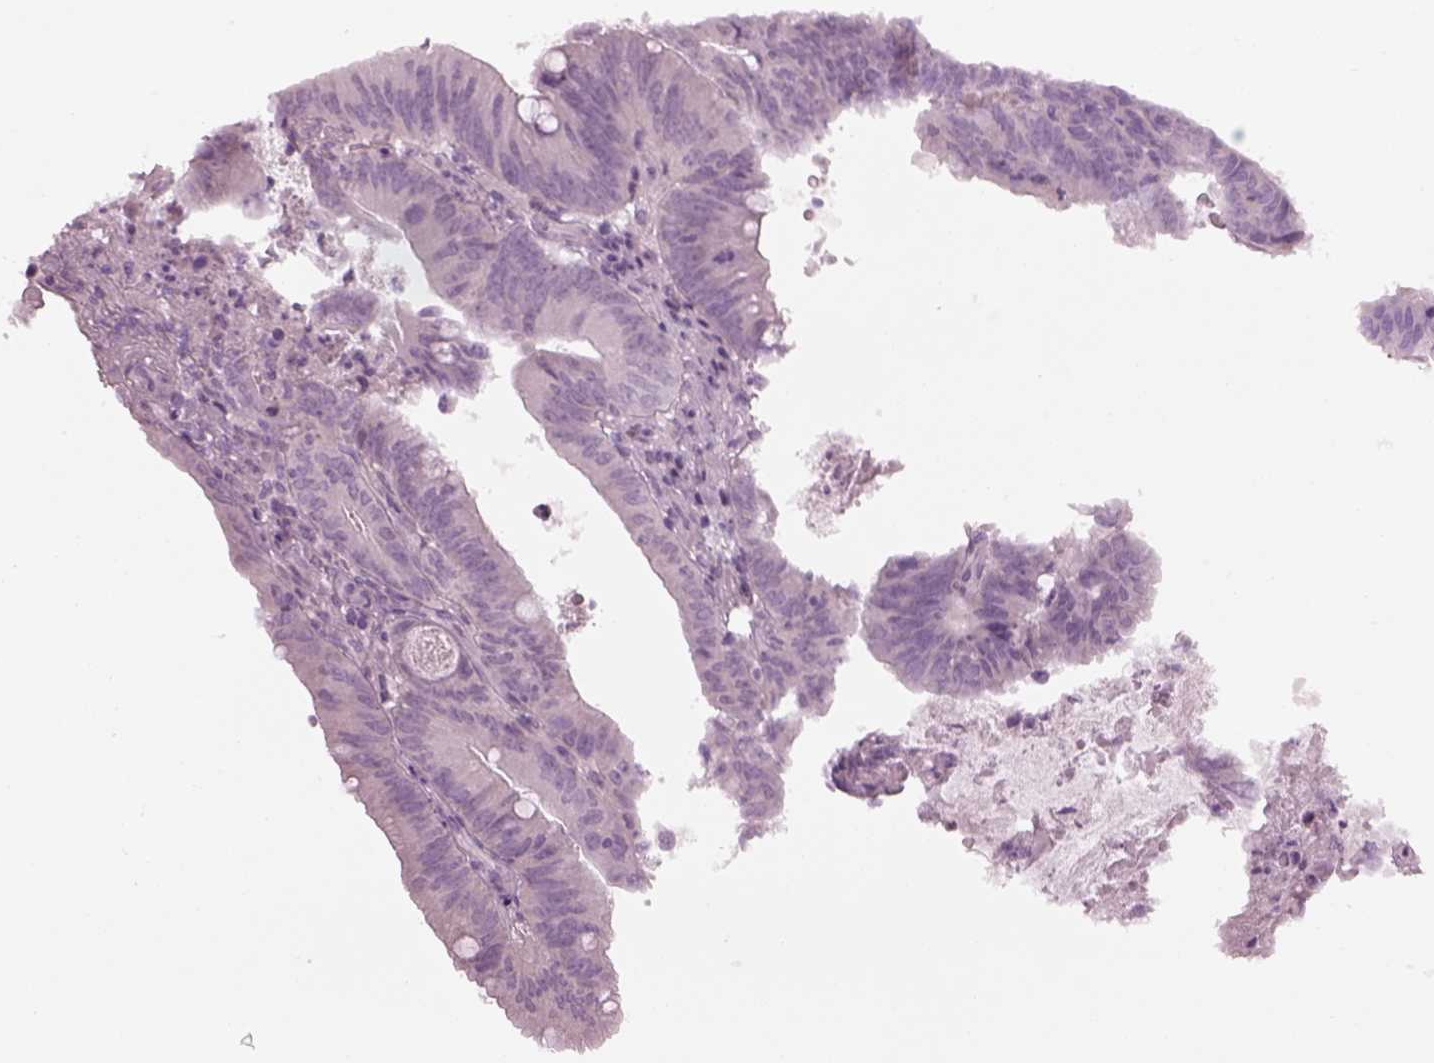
{"staining": {"intensity": "negative", "quantity": "none", "location": "none"}, "tissue": "colorectal cancer", "cell_type": "Tumor cells", "image_type": "cancer", "snomed": [{"axis": "morphology", "description": "Adenocarcinoma, NOS"}, {"axis": "topography", "description": "Colon"}], "caption": "Colorectal adenocarcinoma was stained to show a protein in brown. There is no significant positivity in tumor cells.", "gene": "SPATA6L", "patient": {"sex": "female", "age": 70}}